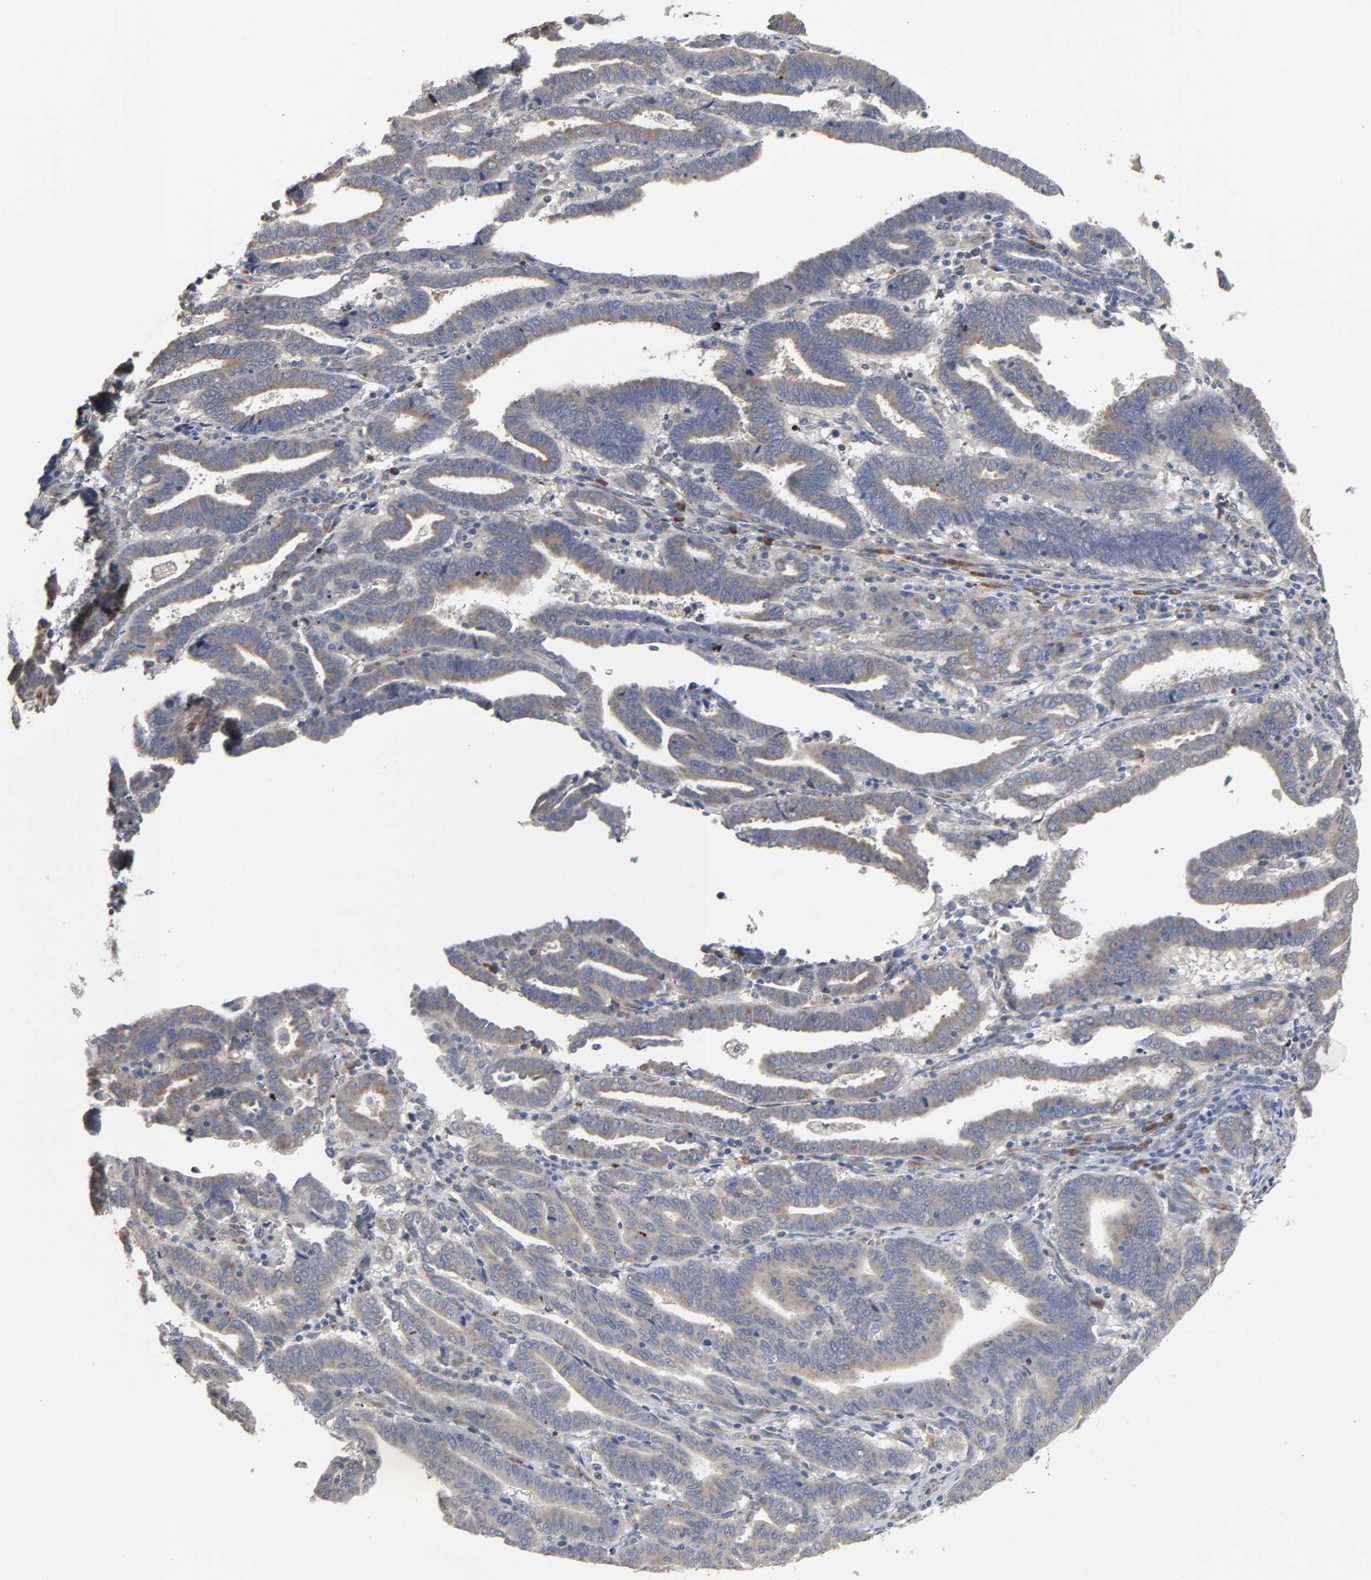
{"staining": {"intensity": "negative", "quantity": "none", "location": "none"}, "tissue": "endometrial cancer", "cell_type": "Tumor cells", "image_type": "cancer", "snomed": [{"axis": "morphology", "description": "Adenocarcinoma, NOS"}, {"axis": "topography", "description": "Uterus"}], "caption": "IHC of human adenocarcinoma (endometrial) displays no expression in tumor cells.", "gene": "HDLBP", "patient": {"sex": "female", "age": 83}}